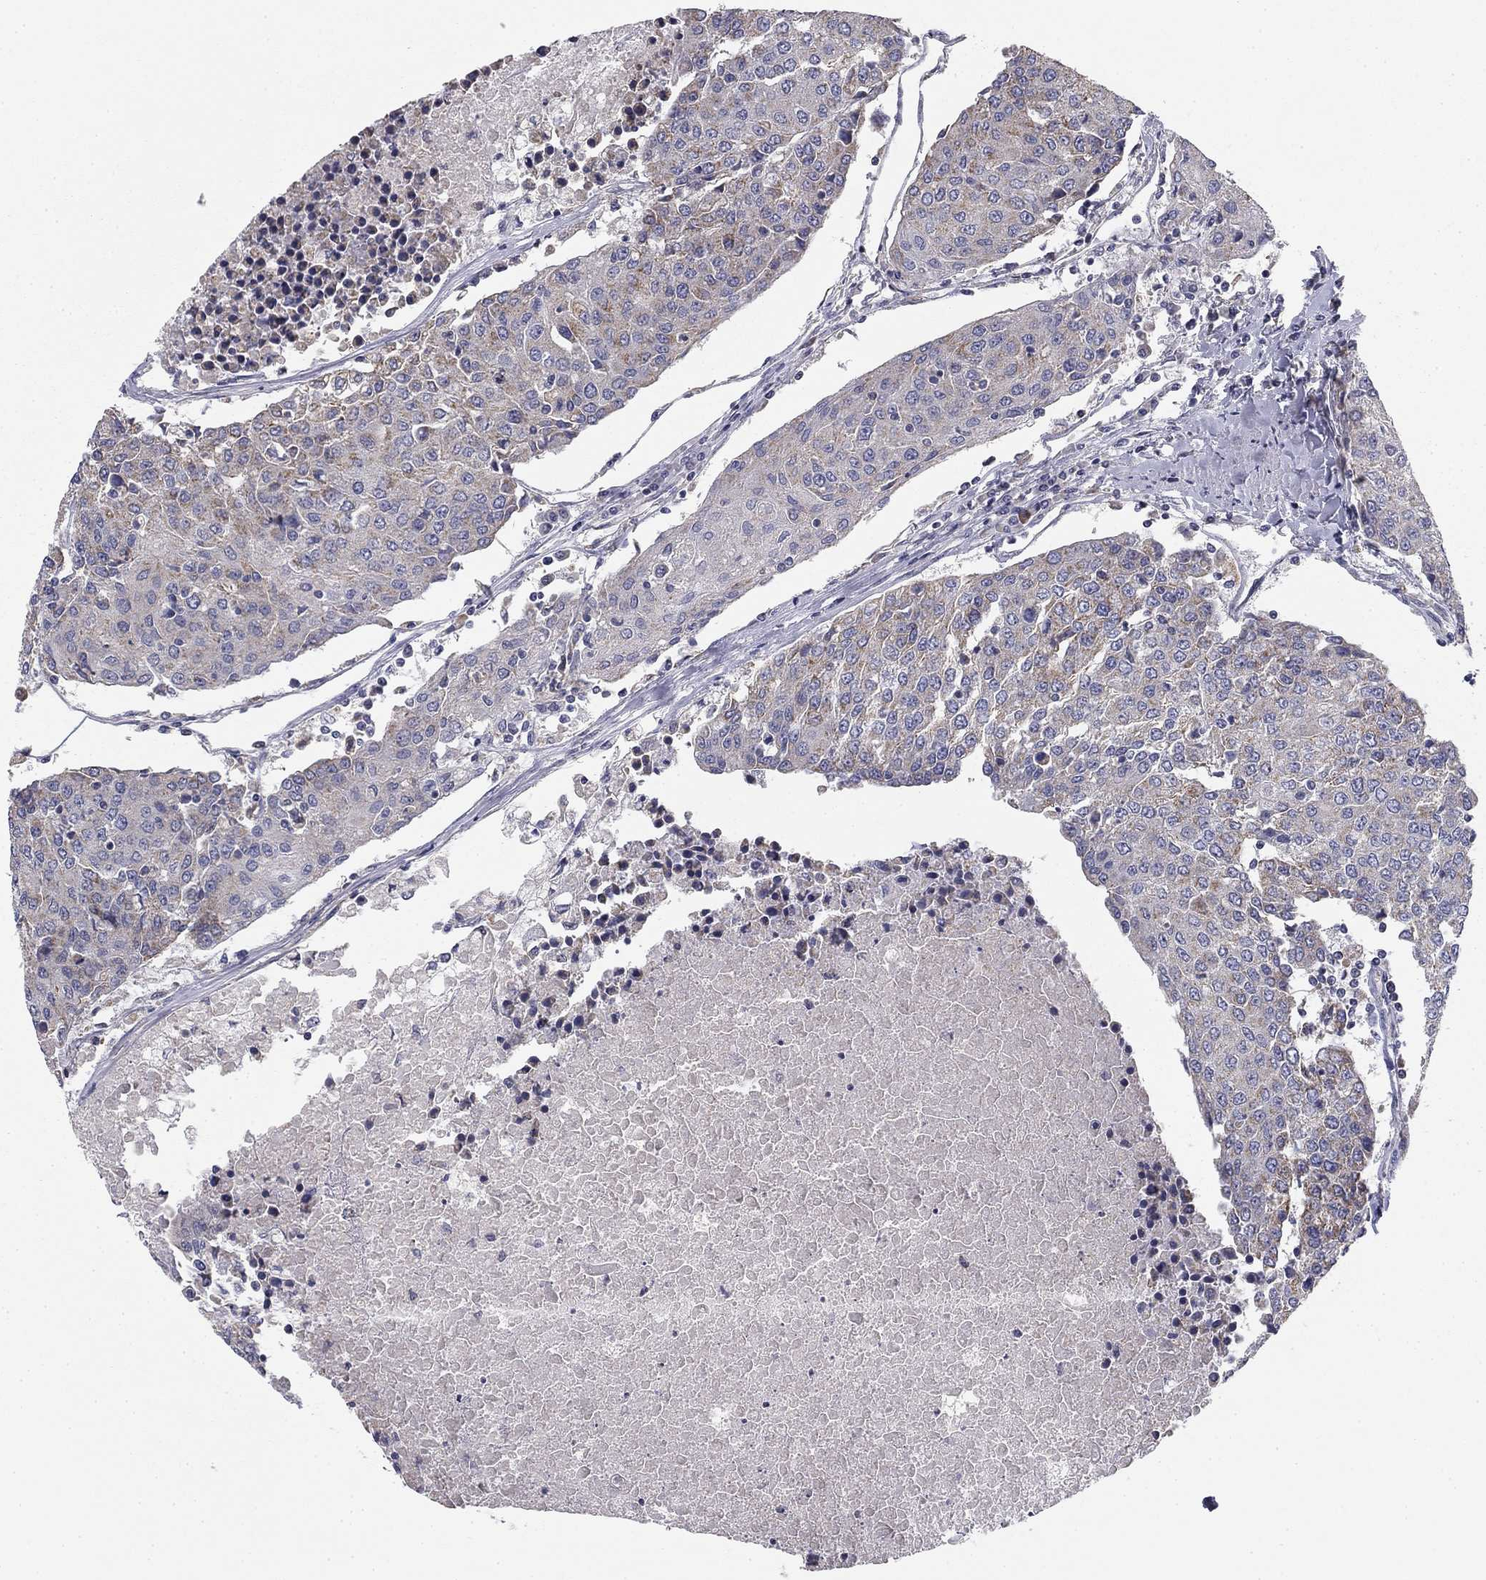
{"staining": {"intensity": "negative", "quantity": "none", "location": "none"}, "tissue": "urothelial cancer", "cell_type": "Tumor cells", "image_type": "cancer", "snomed": [{"axis": "morphology", "description": "Urothelial carcinoma, High grade"}, {"axis": "topography", "description": "Urinary bladder"}], "caption": "Human high-grade urothelial carcinoma stained for a protein using immunohistochemistry exhibits no expression in tumor cells.", "gene": "SLC2A9", "patient": {"sex": "female", "age": 85}}